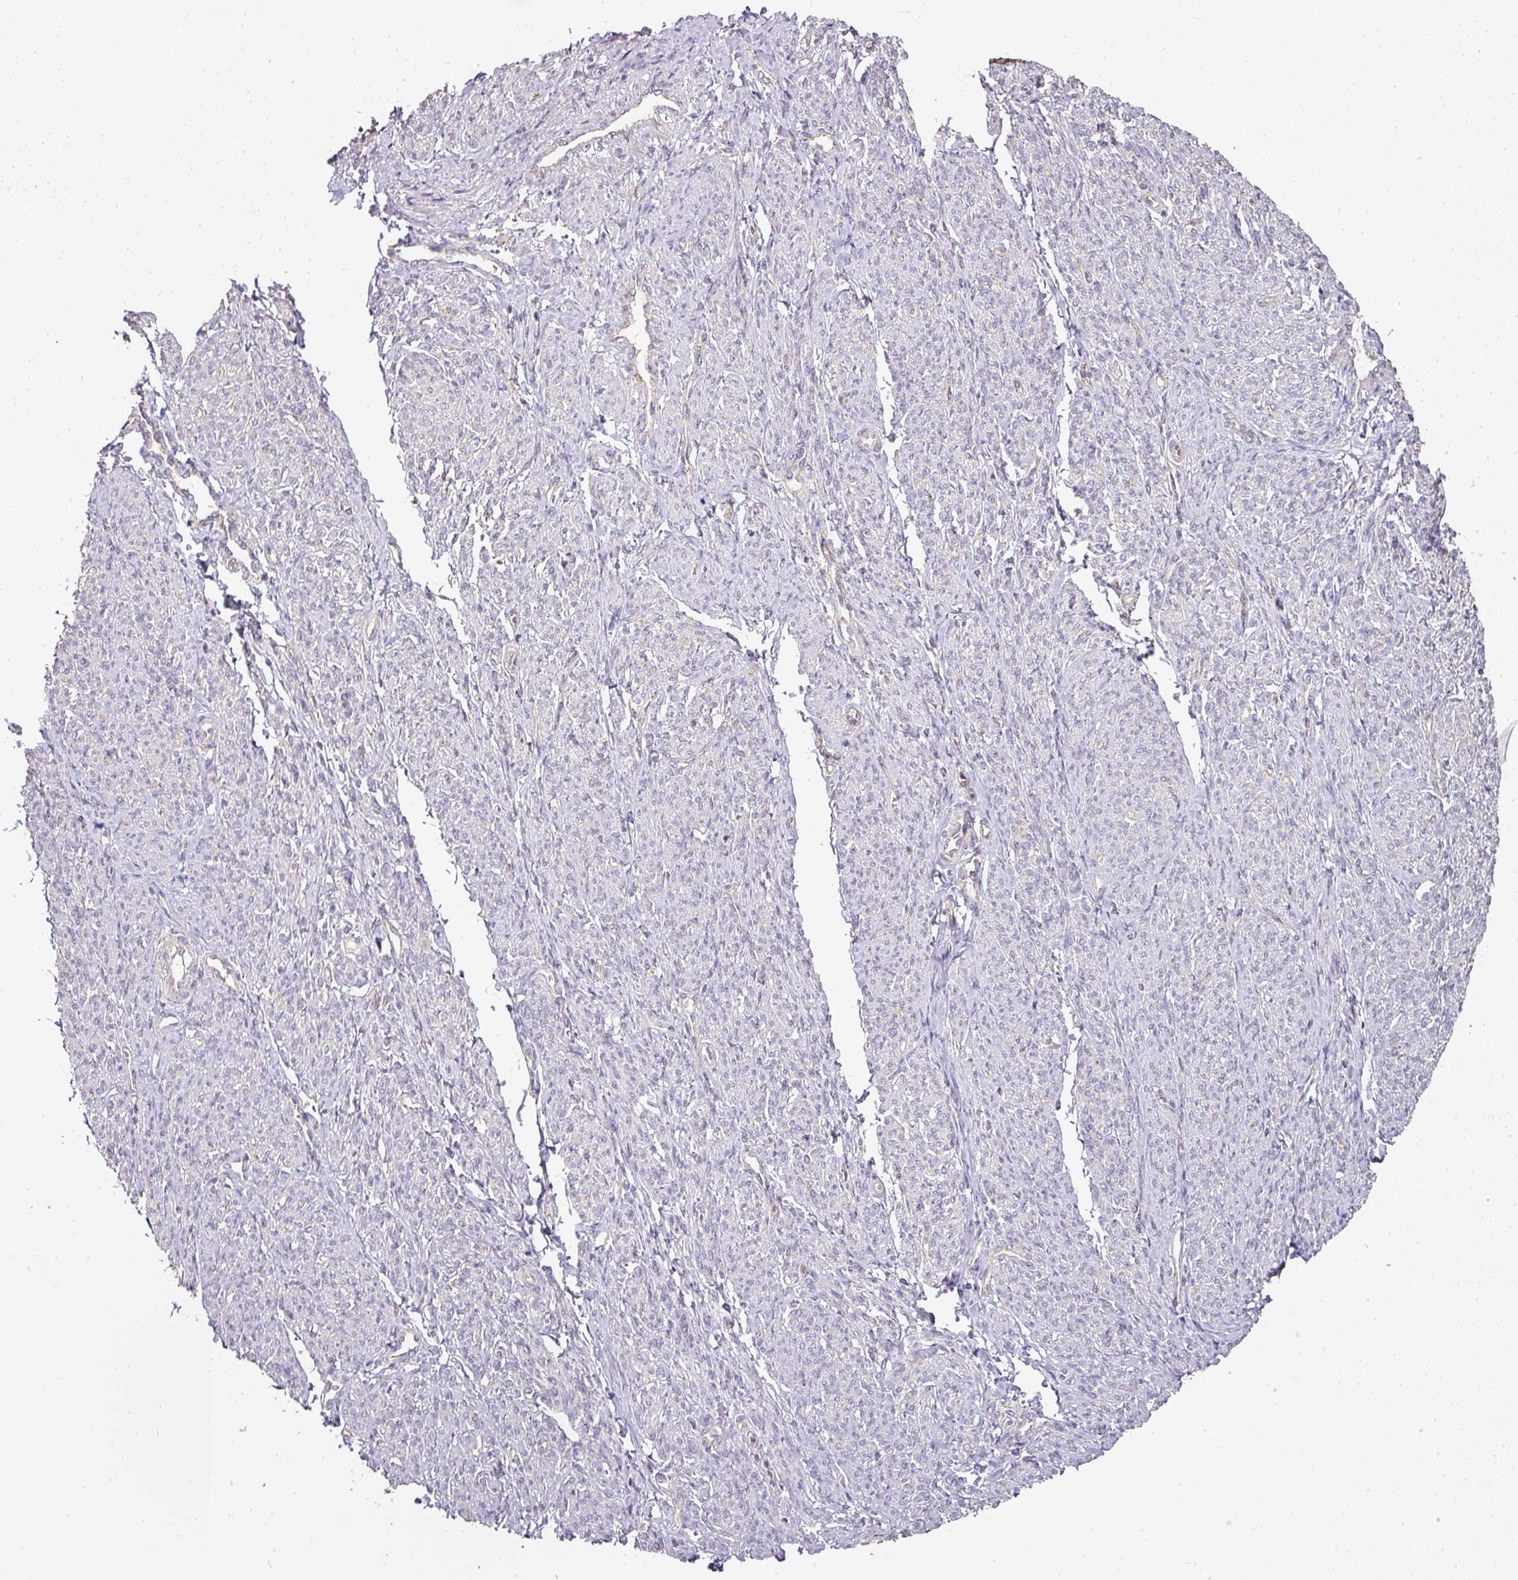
{"staining": {"intensity": "negative", "quantity": "none", "location": "none"}, "tissue": "smooth muscle", "cell_type": "Smooth muscle cells", "image_type": "normal", "snomed": [{"axis": "morphology", "description": "Normal tissue, NOS"}, {"axis": "topography", "description": "Smooth muscle"}], "caption": "Protein analysis of benign smooth muscle demonstrates no significant positivity in smooth muscle cells. Nuclei are stained in blue.", "gene": "MYOM2", "patient": {"sex": "female", "age": 65}}